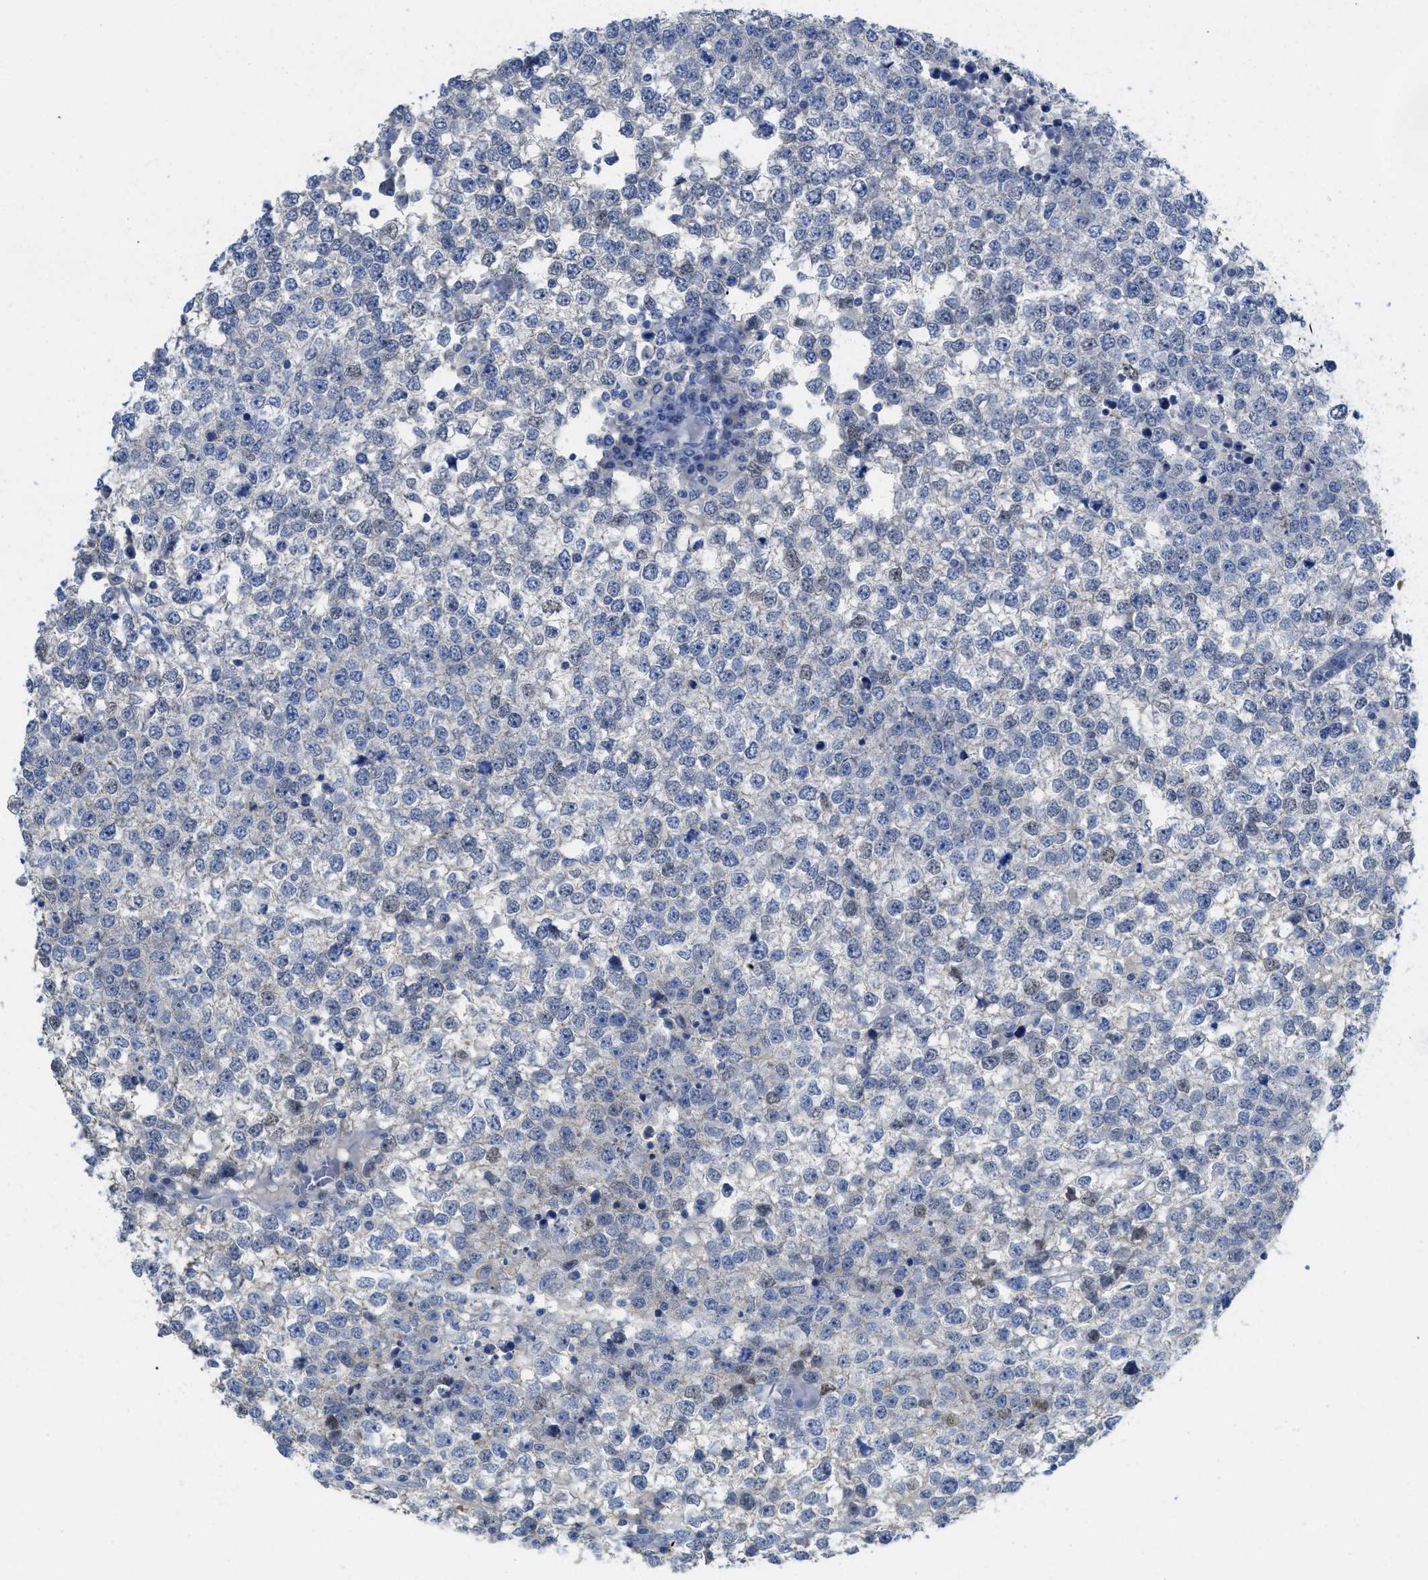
{"staining": {"intensity": "negative", "quantity": "none", "location": "none"}, "tissue": "testis cancer", "cell_type": "Tumor cells", "image_type": "cancer", "snomed": [{"axis": "morphology", "description": "Seminoma, NOS"}, {"axis": "topography", "description": "Testis"}], "caption": "Immunohistochemistry (IHC) of testis seminoma displays no positivity in tumor cells.", "gene": "CNNM4", "patient": {"sex": "male", "age": 65}}